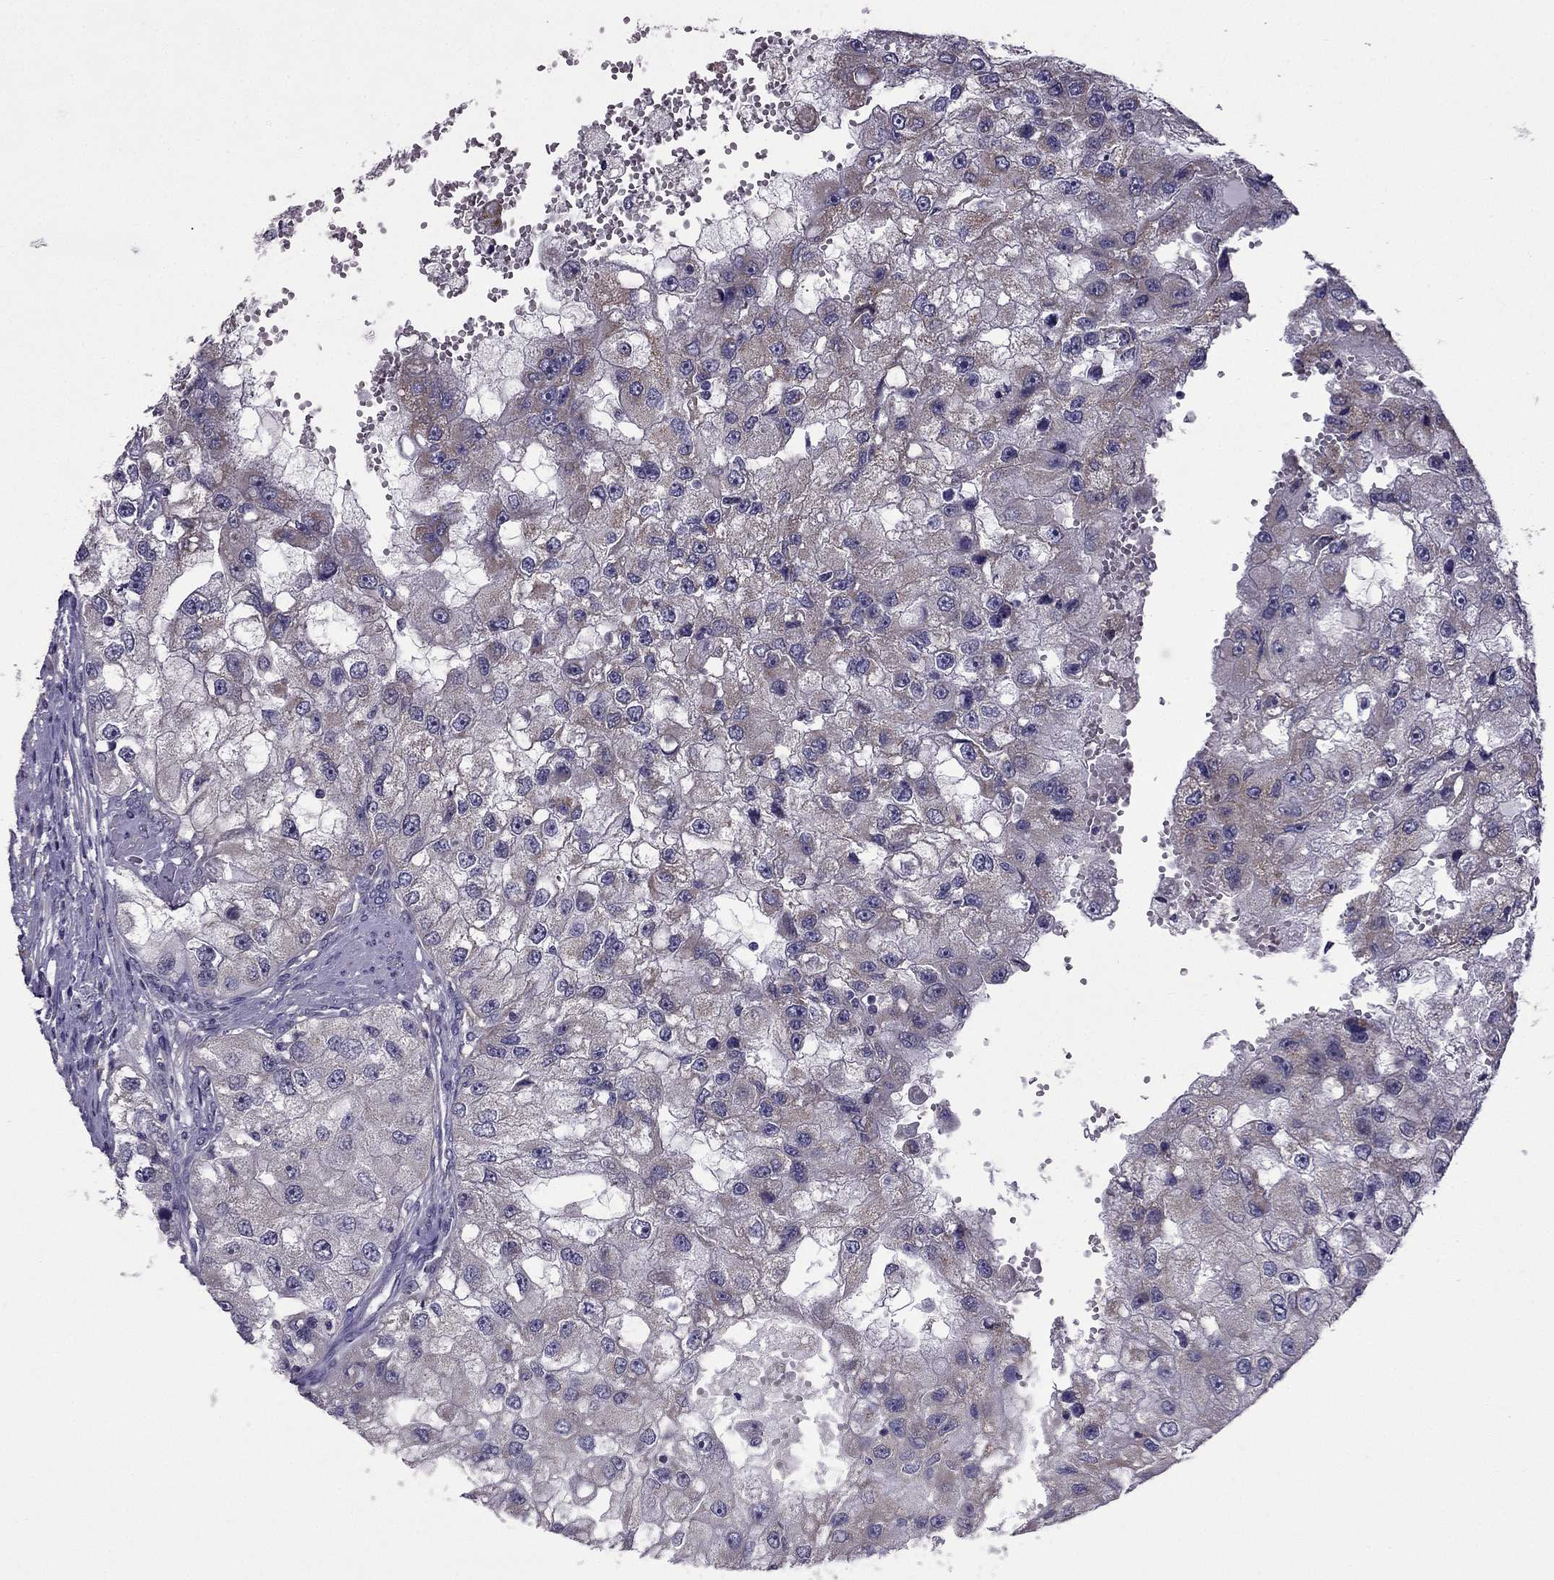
{"staining": {"intensity": "moderate", "quantity": "25%-75%", "location": "cytoplasmic/membranous"}, "tissue": "renal cancer", "cell_type": "Tumor cells", "image_type": "cancer", "snomed": [{"axis": "morphology", "description": "Adenocarcinoma, NOS"}, {"axis": "topography", "description": "Kidney"}], "caption": "The immunohistochemical stain shows moderate cytoplasmic/membranous positivity in tumor cells of renal cancer (adenocarcinoma) tissue. The staining is performed using DAB brown chromogen to label protein expression. The nuclei are counter-stained blue using hematoxylin.", "gene": "SLC6A2", "patient": {"sex": "male", "age": 63}}